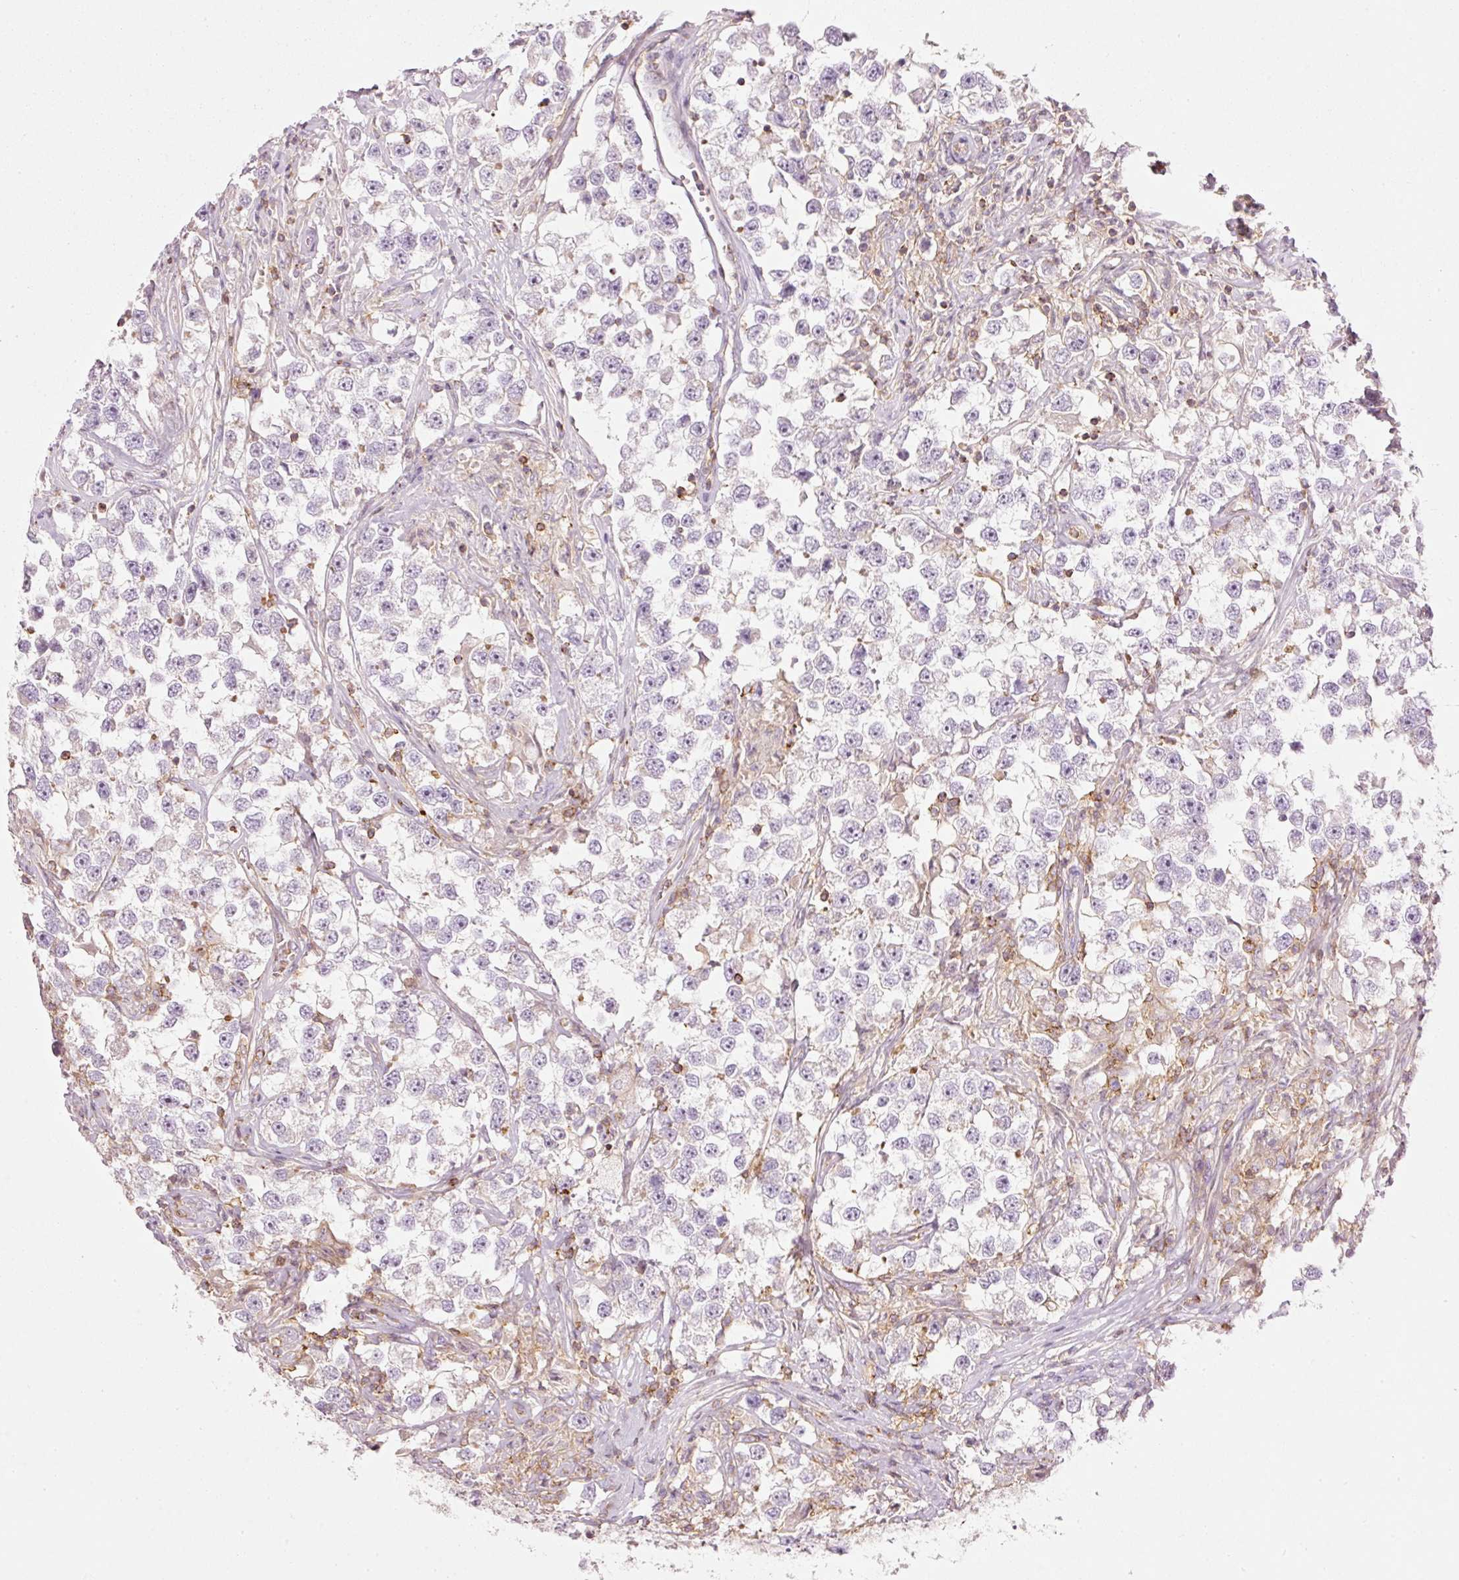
{"staining": {"intensity": "negative", "quantity": "none", "location": "none"}, "tissue": "testis cancer", "cell_type": "Tumor cells", "image_type": "cancer", "snomed": [{"axis": "morphology", "description": "Seminoma, NOS"}, {"axis": "topography", "description": "Testis"}], "caption": "Protein analysis of seminoma (testis) displays no significant positivity in tumor cells. (DAB IHC with hematoxylin counter stain).", "gene": "SIPA1", "patient": {"sex": "male", "age": 46}}